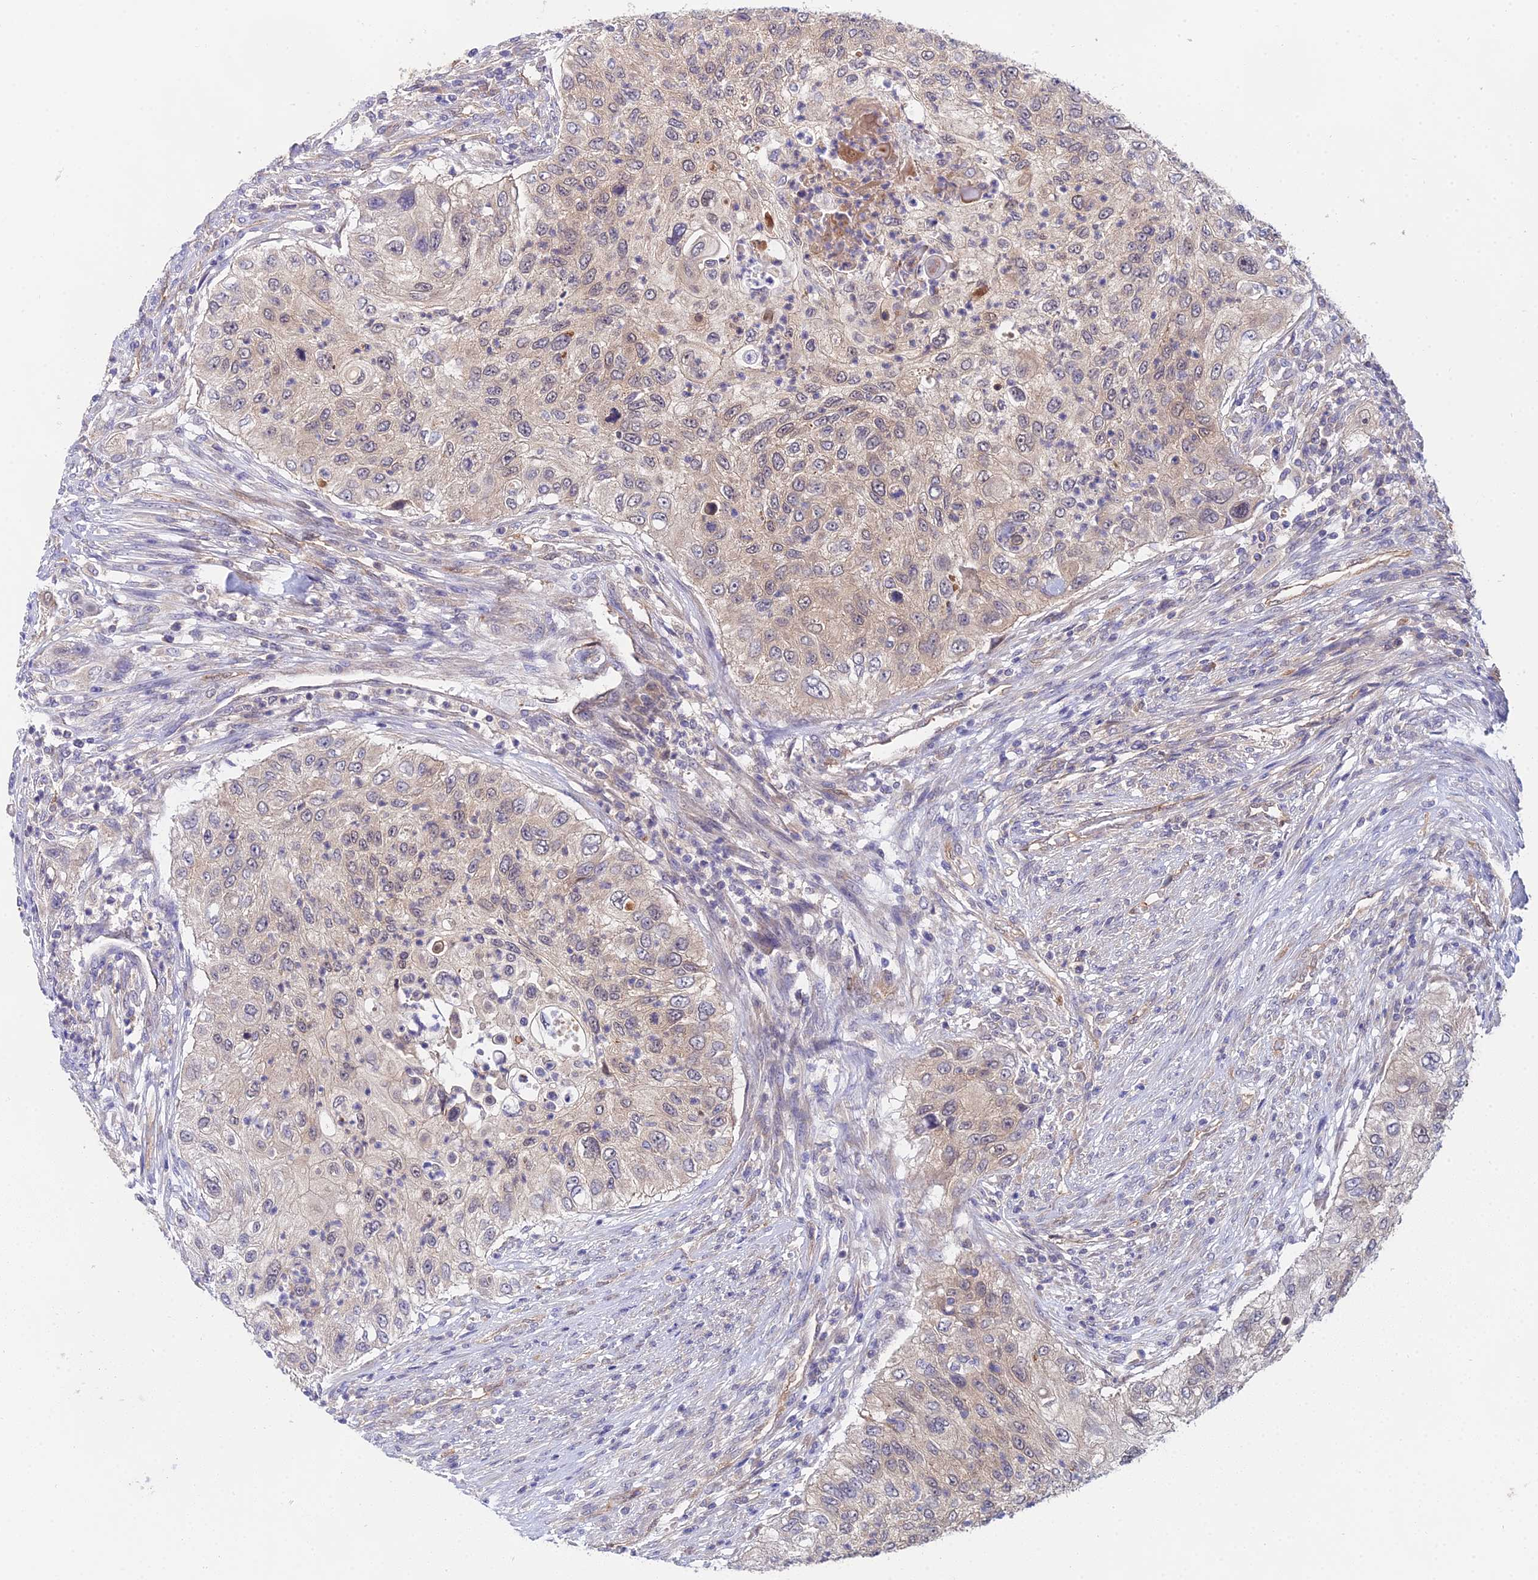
{"staining": {"intensity": "weak", "quantity": "25%-75%", "location": "cytoplasmic/membranous"}, "tissue": "urothelial cancer", "cell_type": "Tumor cells", "image_type": "cancer", "snomed": [{"axis": "morphology", "description": "Urothelial carcinoma, High grade"}, {"axis": "topography", "description": "Urinary bladder"}], "caption": "Urothelial cancer was stained to show a protein in brown. There is low levels of weak cytoplasmic/membranous positivity in approximately 25%-75% of tumor cells.", "gene": "PPP2R2C", "patient": {"sex": "female", "age": 60}}